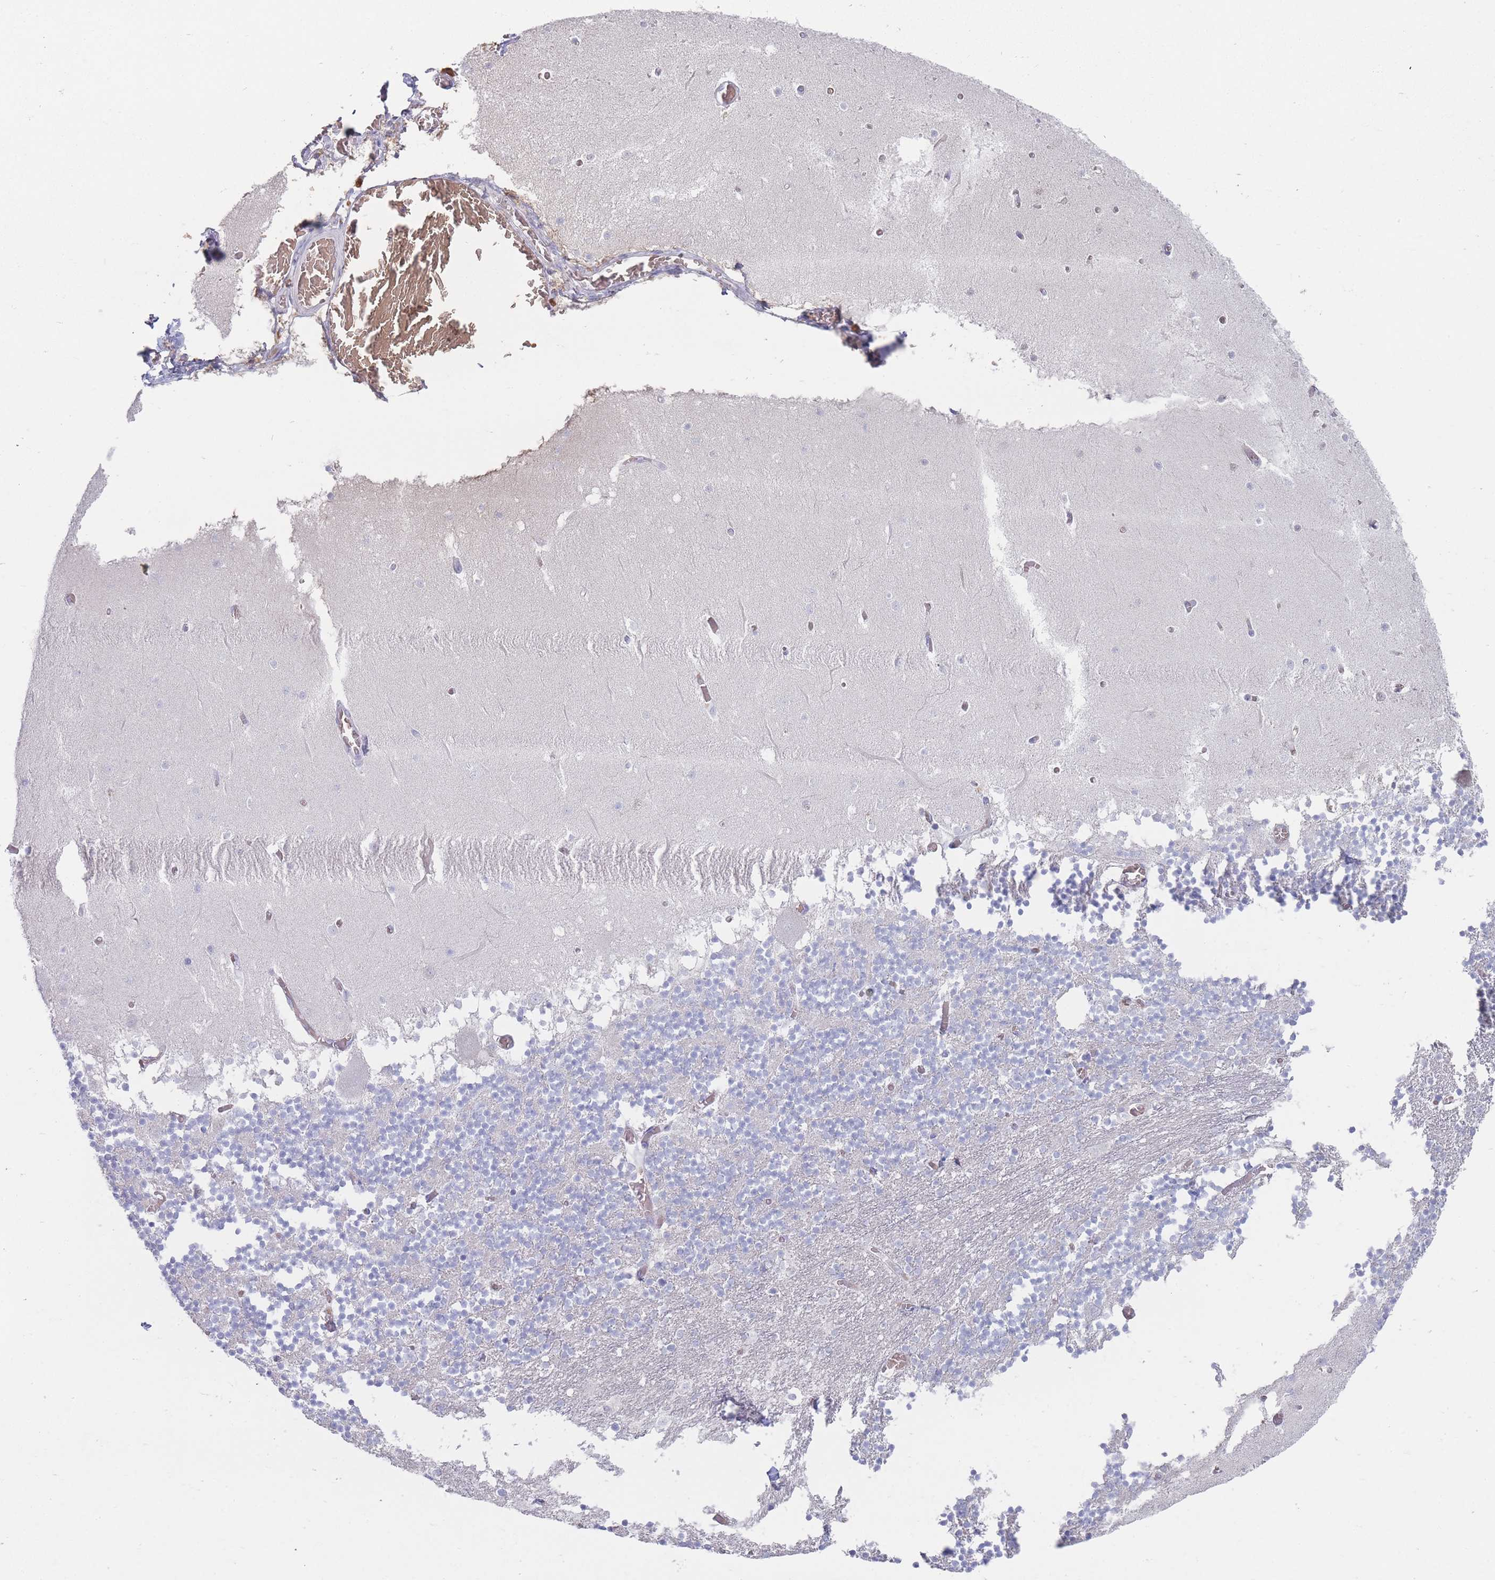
{"staining": {"intensity": "negative", "quantity": "none", "location": "none"}, "tissue": "cerebellum", "cell_type": "Cells in granular layer", "image_type": "normal", "snomed": [{"axis": "morphology", "description": "Normal tissue, NOS"}, {"axis": "topography", "description": "Cerebellum"}], "caption": "The image demonstrates no staining of cells in granular layer in benign cerebellum. The staining was performed using DAB to visualize the protein expression in brown, while the nuclei were stained in blue with hematoxylin (Magnification: 20x).", "gene": "ENSG00000284931", "patient": {"sex": "female", "age": 28}}